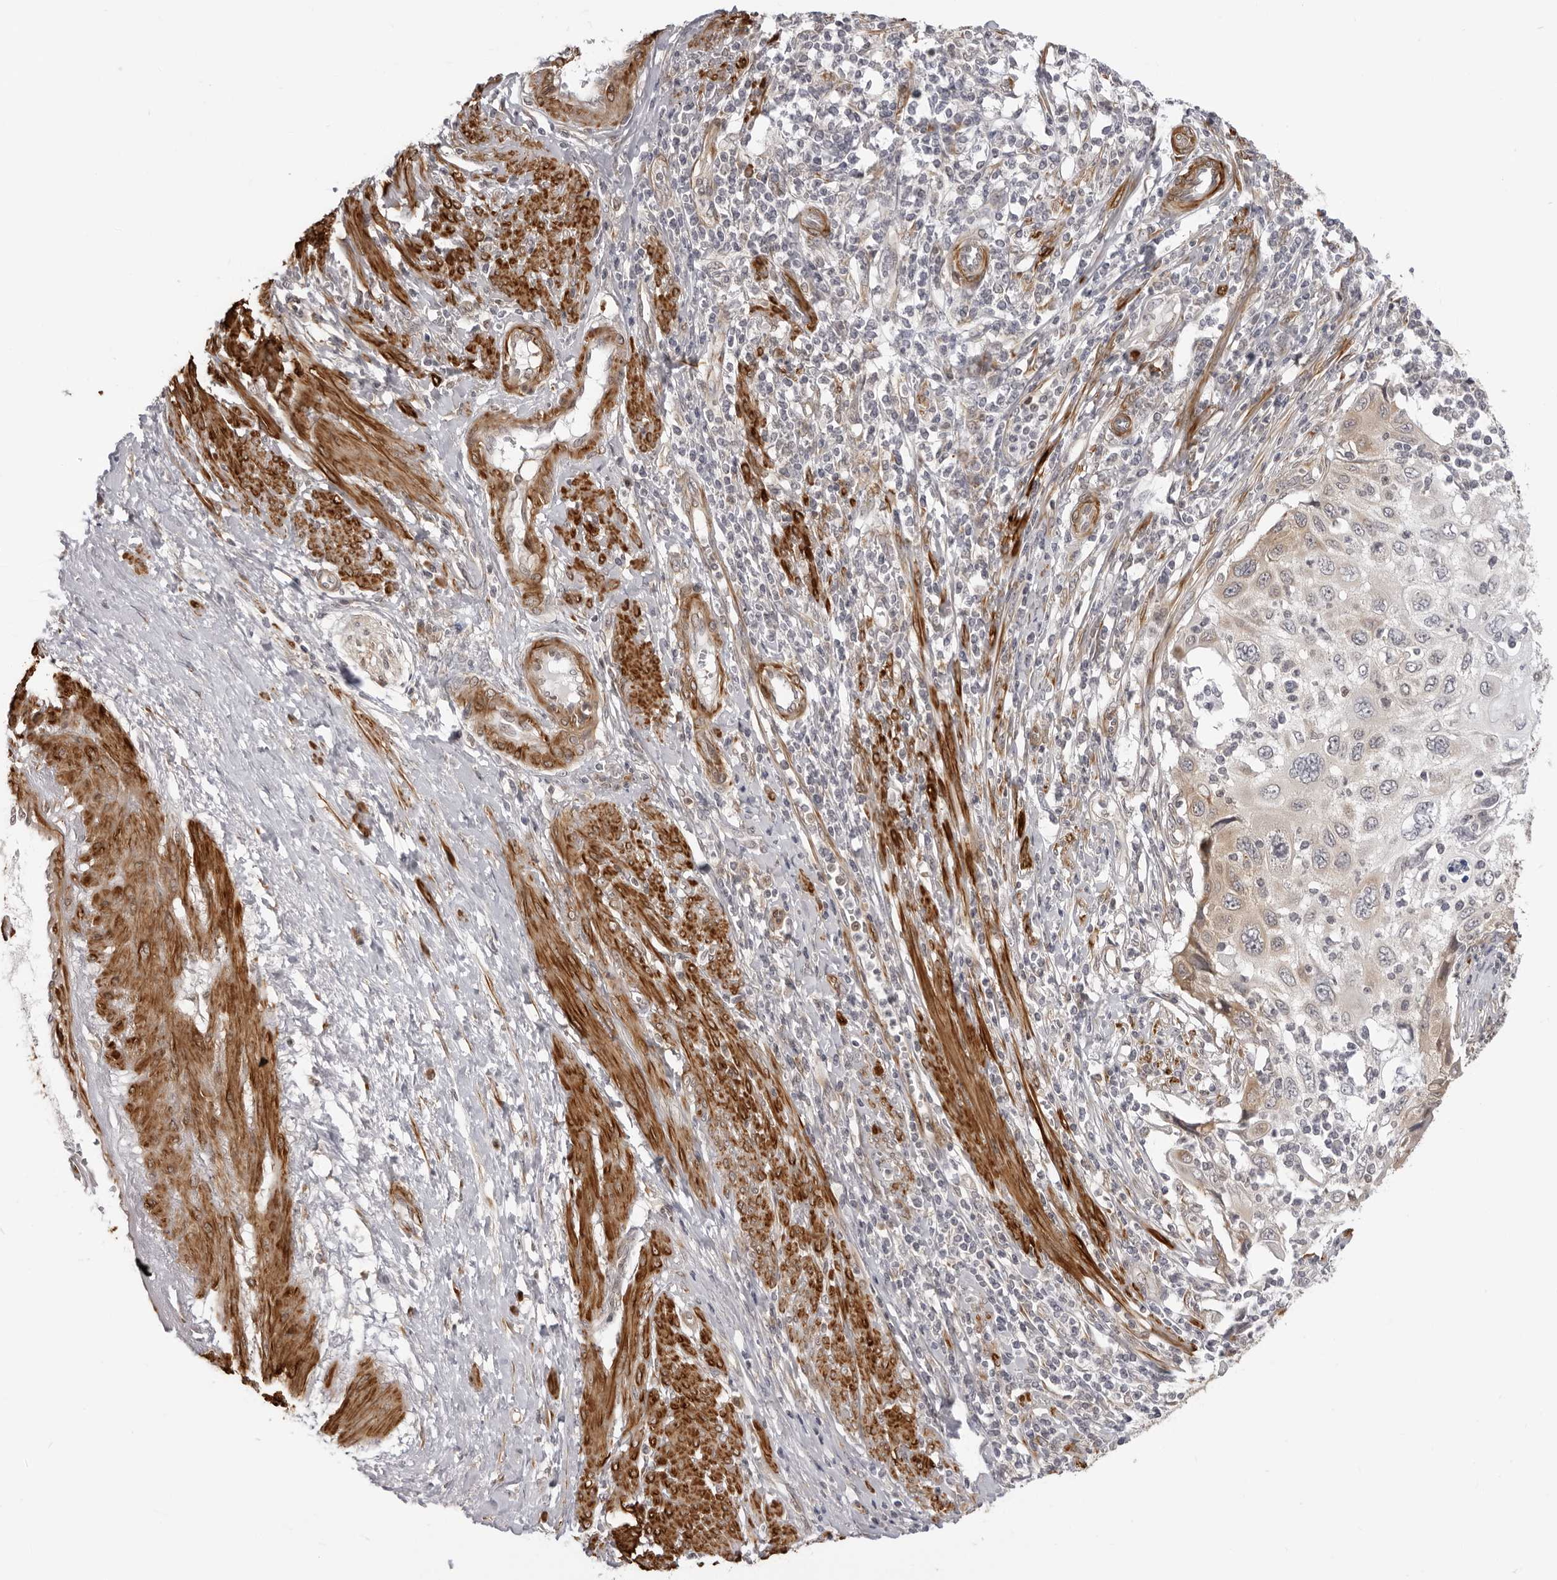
{"staining": {"intensity": "weak", "quantity": "25%-75%", "location": "cytoplasmic/membranous"}, "tissue": "cervical cancer", "cell_type": "Tumor cells", "image_type": "cancer", "snomed": [{"axis": "morphology", "description": "Squamous cell carcinoma, NOS"}, {"axis": "topography", "description": "Cervix"}], "caption": "Cervical cancer (squamous cell carcinoma) stained for a protein displays weak cytoplasmic/membranous positivity in tumor cells.", "gene": "SRGAP2", "patient": {"sex": "female", "age": 70}}